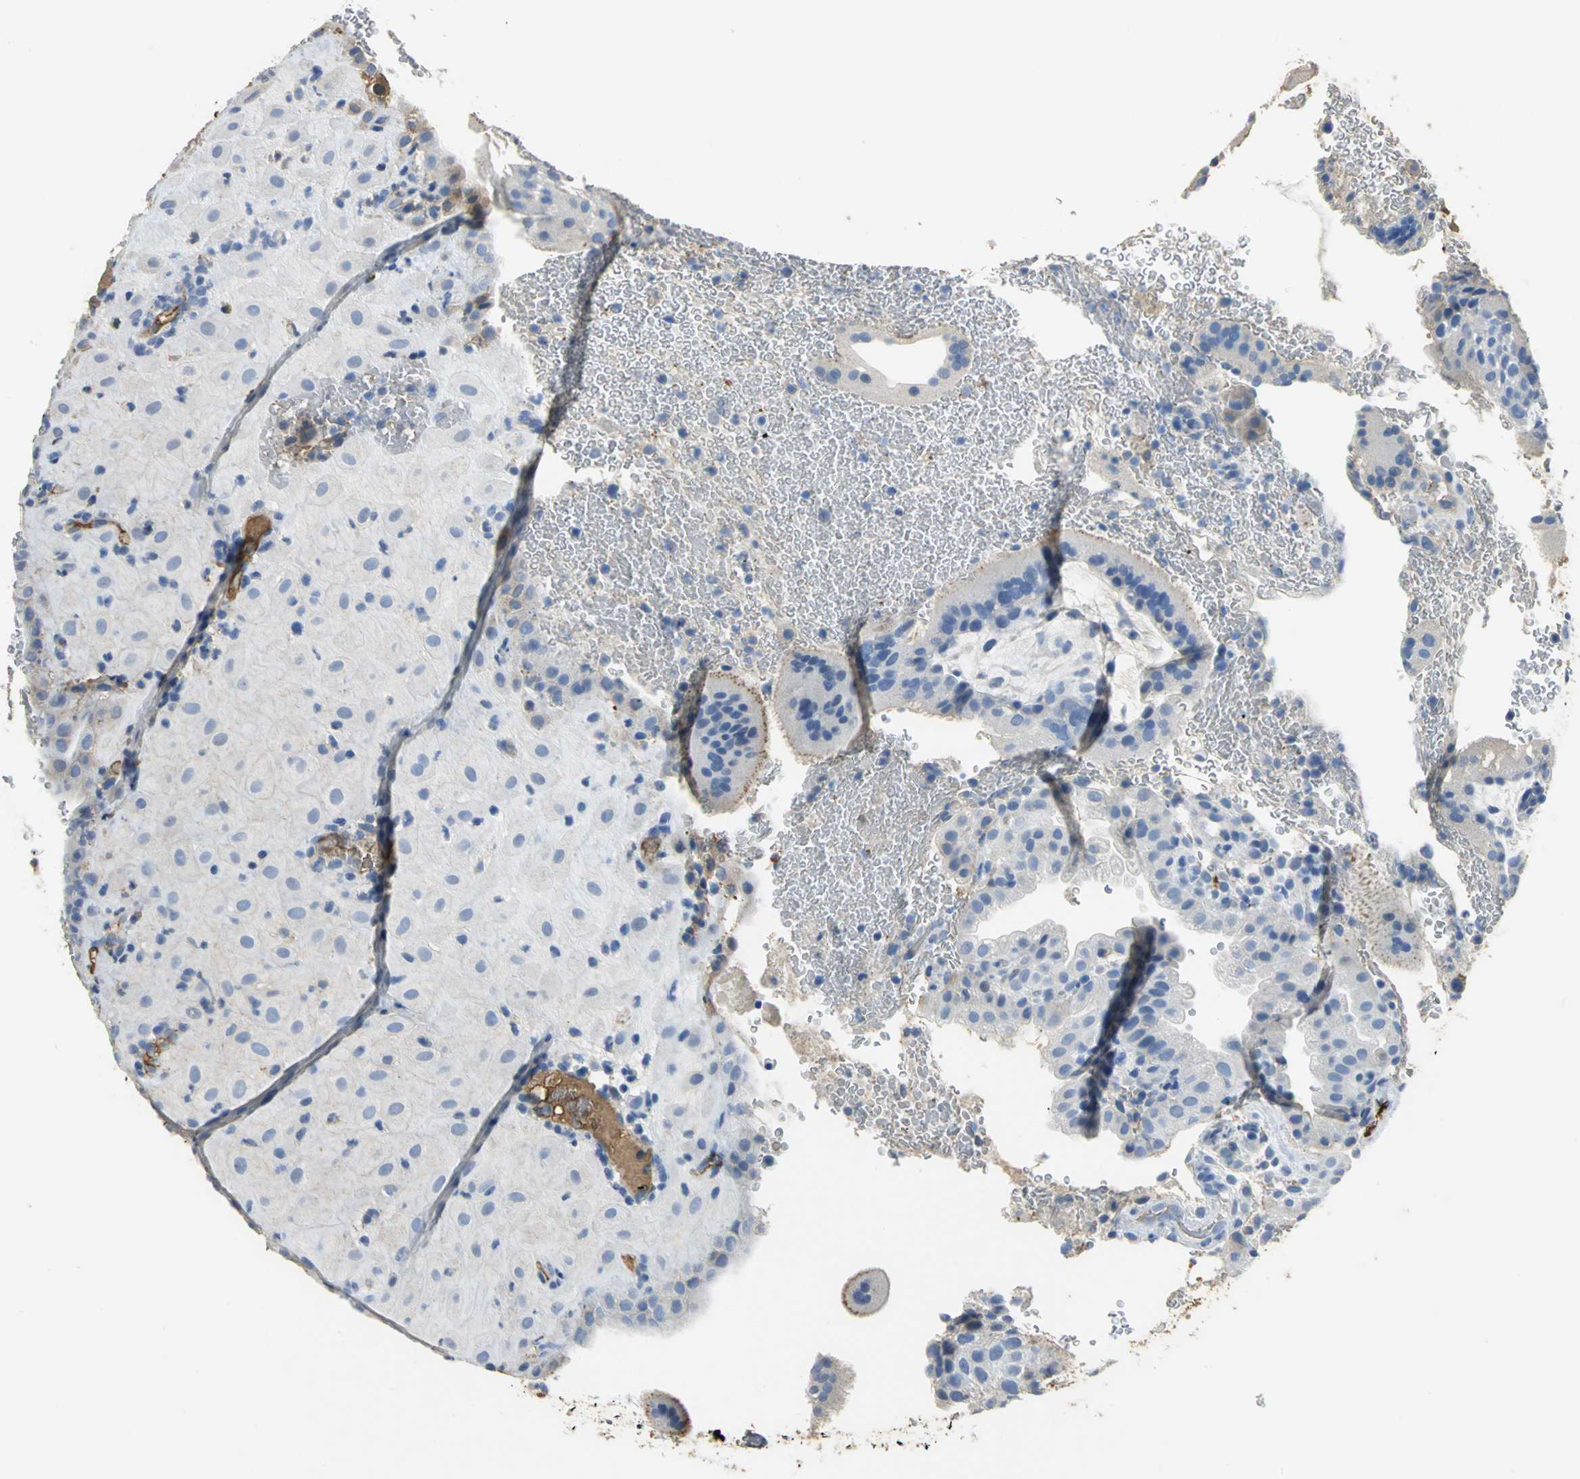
{"staining": {"intensity": "negative", "quantity": "none", "location": "none"}, "tissue": "placenta", "cell_type": "Decidual cells", "image_type": "normal", "snomed": [{"axis": "morphology", "description": "Normal tissue, NOS"}, {"axis": "topography", "description": "Placenta"}], "caption": "IHC of unremarkable placenta shows no staining in decidual cells. (DAB (3,3'-diaminobenzidine) immunohistochemistry (IHC), high magnification).", "gene": "GYG2", "patient": {"sex": "female", "age": 19}}